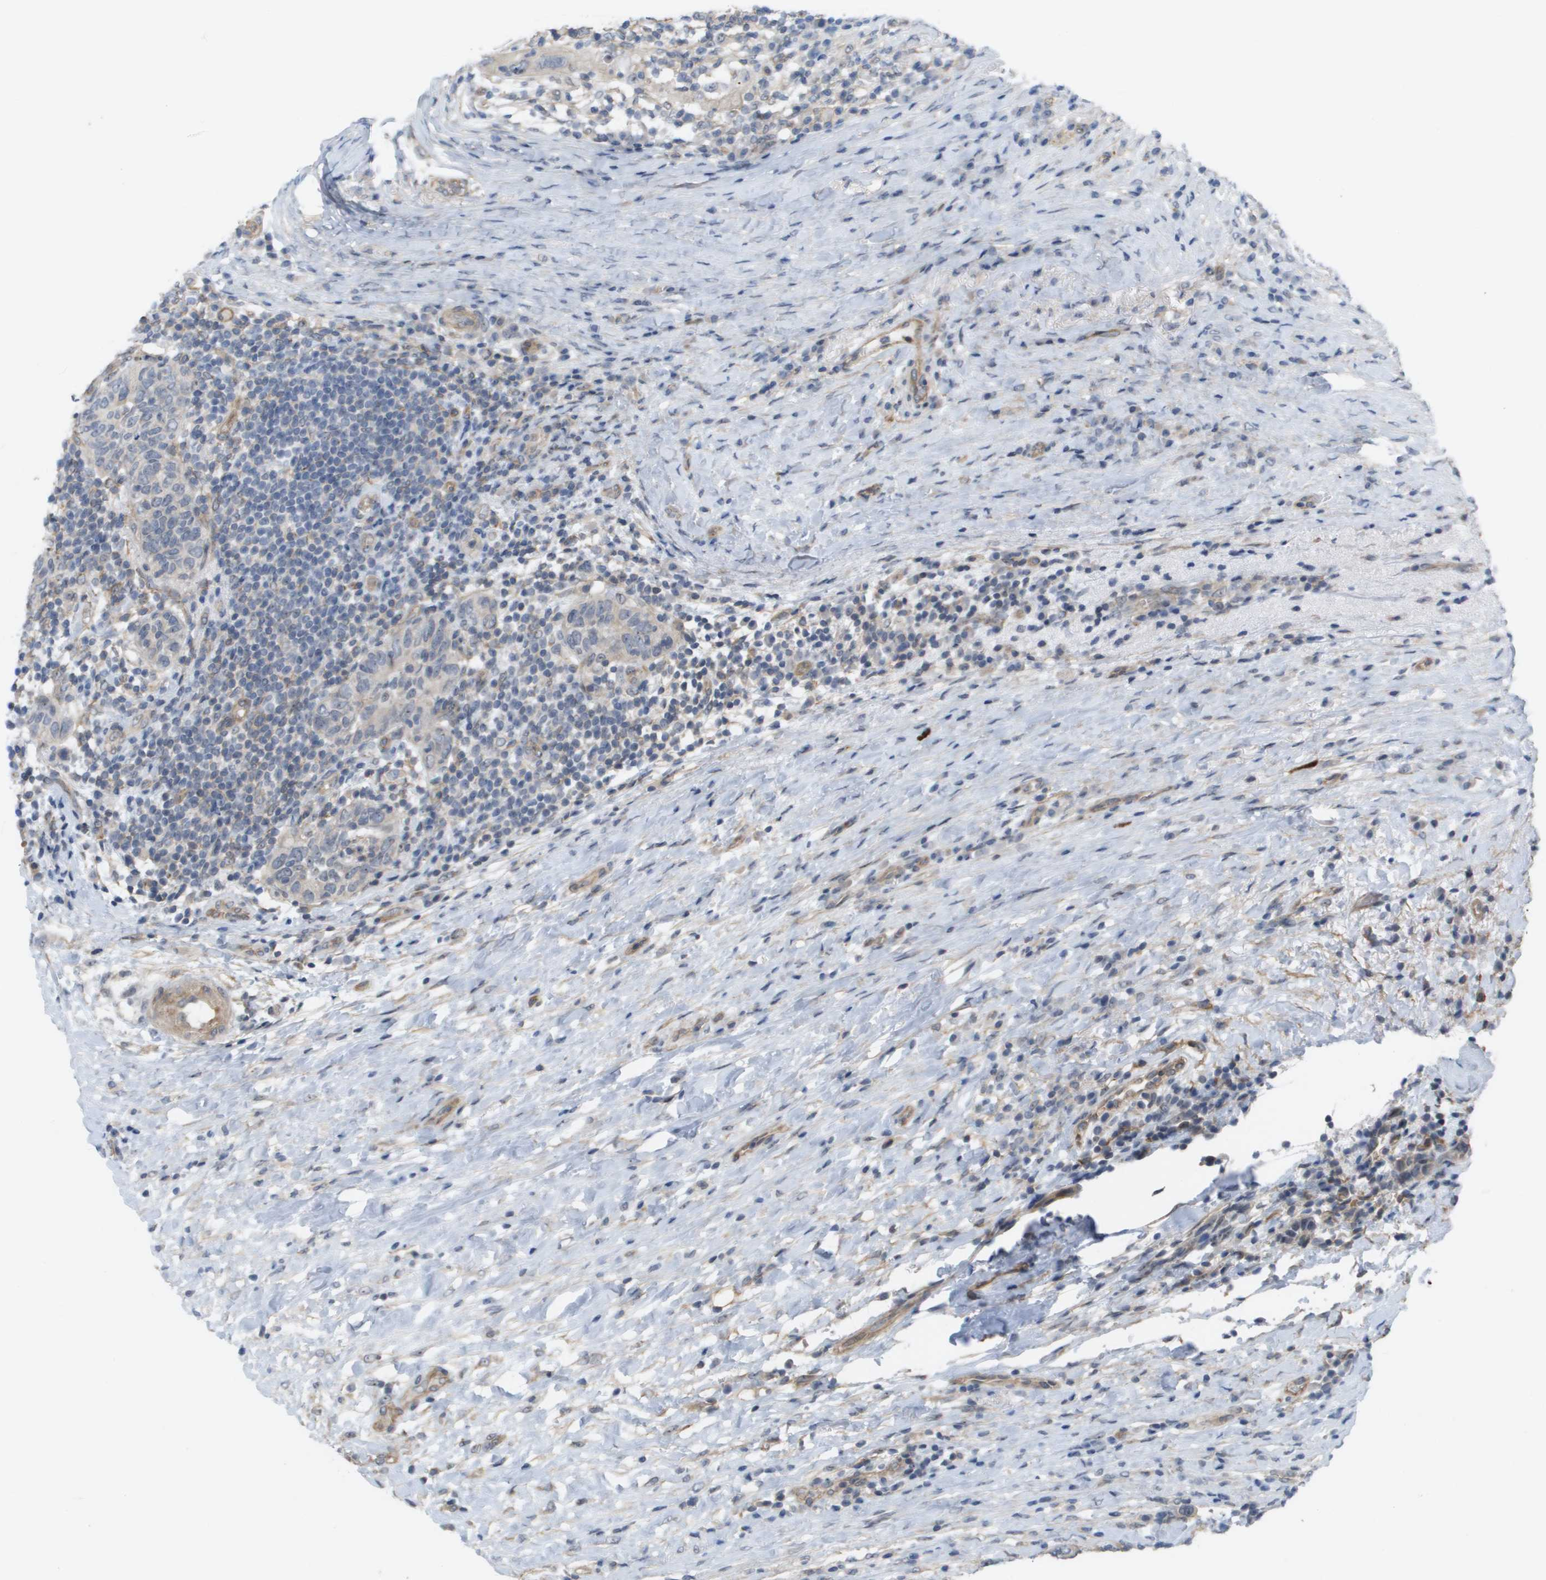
{"staining": {"intensity": "negative", "quantity": "none", "location": "none"}, "tissue": "breast cancer", "cell_type": "Tumor cells", "image_type": "cancer", "snomed": [{"axis": "morphology", "description": "Duct carcinoma"}, {"axis": "topography", "description": "Breast"}], "caption": "Photomicrograph shows no protein staining in tumor cells of breast intraductal carcinoma tissue.", "gene": "MTARC2", "patient": {"sex": "female", "age": 37}}